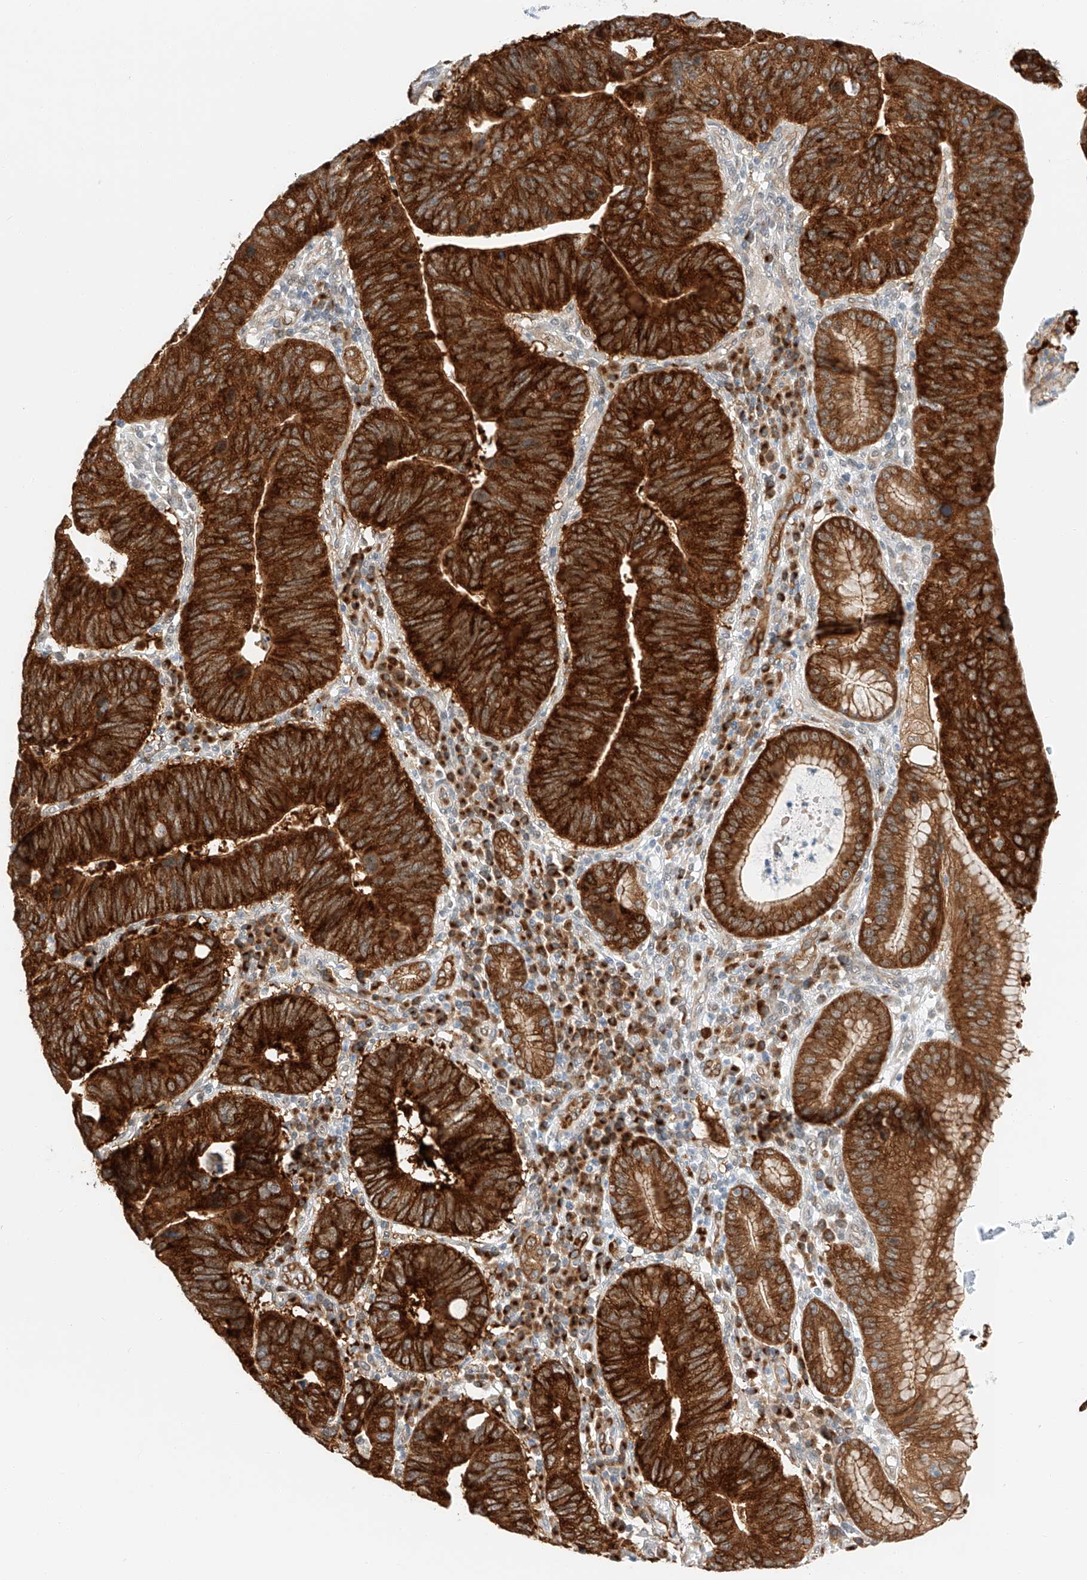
{"staining": {"intensity": "strong", "quantity": ">75%", "location": "cytoplasmic/membranous"}, "tissue": "stomach cancer", "cell_type": "Tumor cells", "image_type": "cancer", "snomed": [{"axis": "morphology", "description": "Adenocarcinoma, NOS"}, {"axis": "topography", "description": "Stomach"}], "caption": "This is an image of immunohistochemistry staining of stomach adenocarcinoma, which shows strong expression in the cytoplasmic/membranous of tumor cells.", "gene": "CARMIL1", "patient": {"sex": "male", "age": 59}}